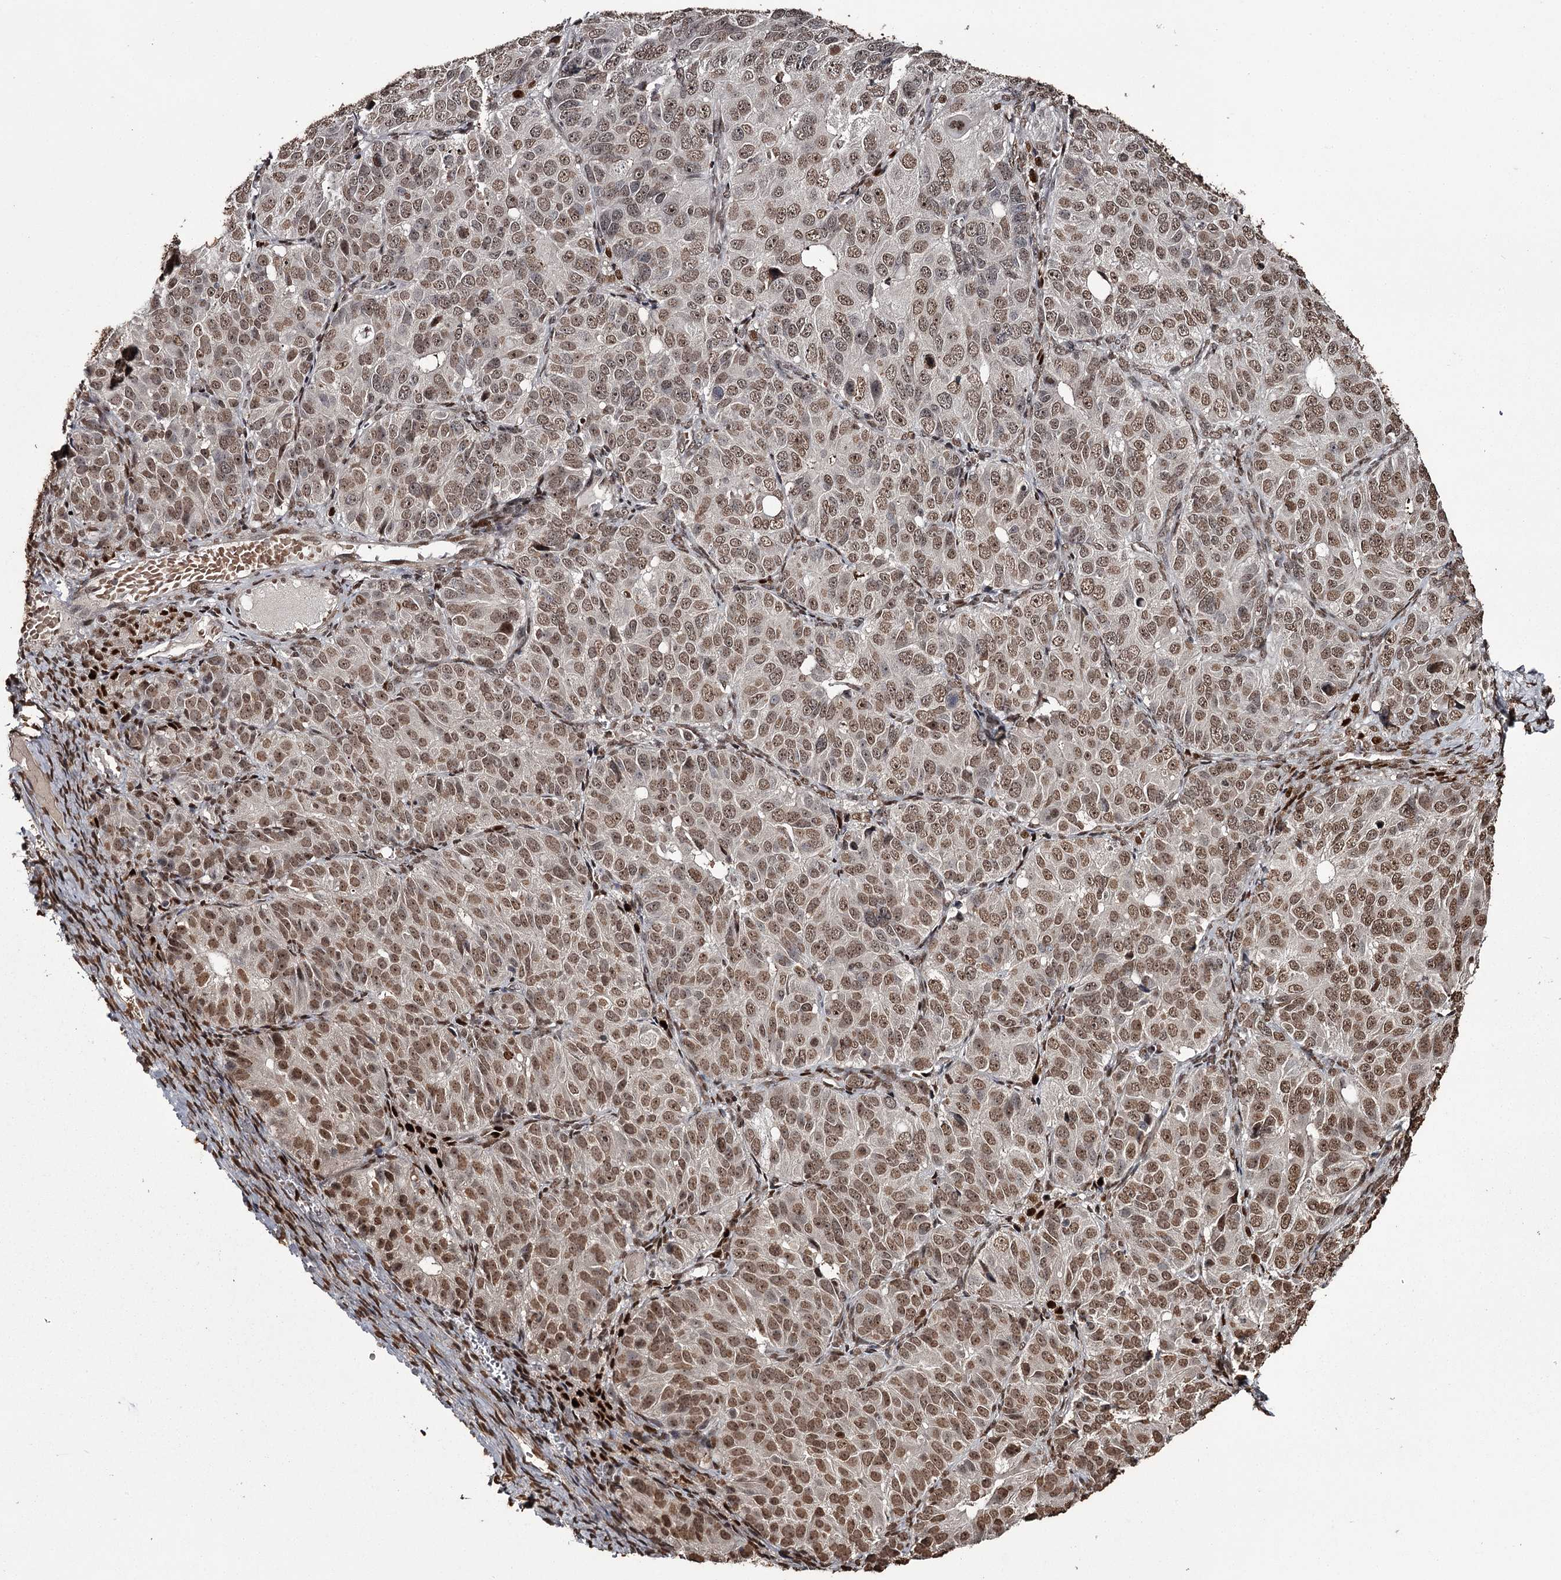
{"staining": {"intensity": "moderate", "quantity": ">75%", "location": "nuclear"}, "tissue": "ovarian cancer", "cell_type": "Tumor cells", "image_type": "cancer", "snomed": [{"axis": "morphology", "description": "Carcinoma, endometroid"}, {"axis": "topography", "description": "Ovary"}], "caption": "Immunohistochemistry (IHC) micrograph of neoplastic tissue: human ovarian cancer stained using IHC reveals medium levels of moderate protein expression localized specifically in the nuclear of tumor cells, appearing as a nuclear brown color.", "gene": "THYN1", "patient": {"sex": "female", "age": 51}}